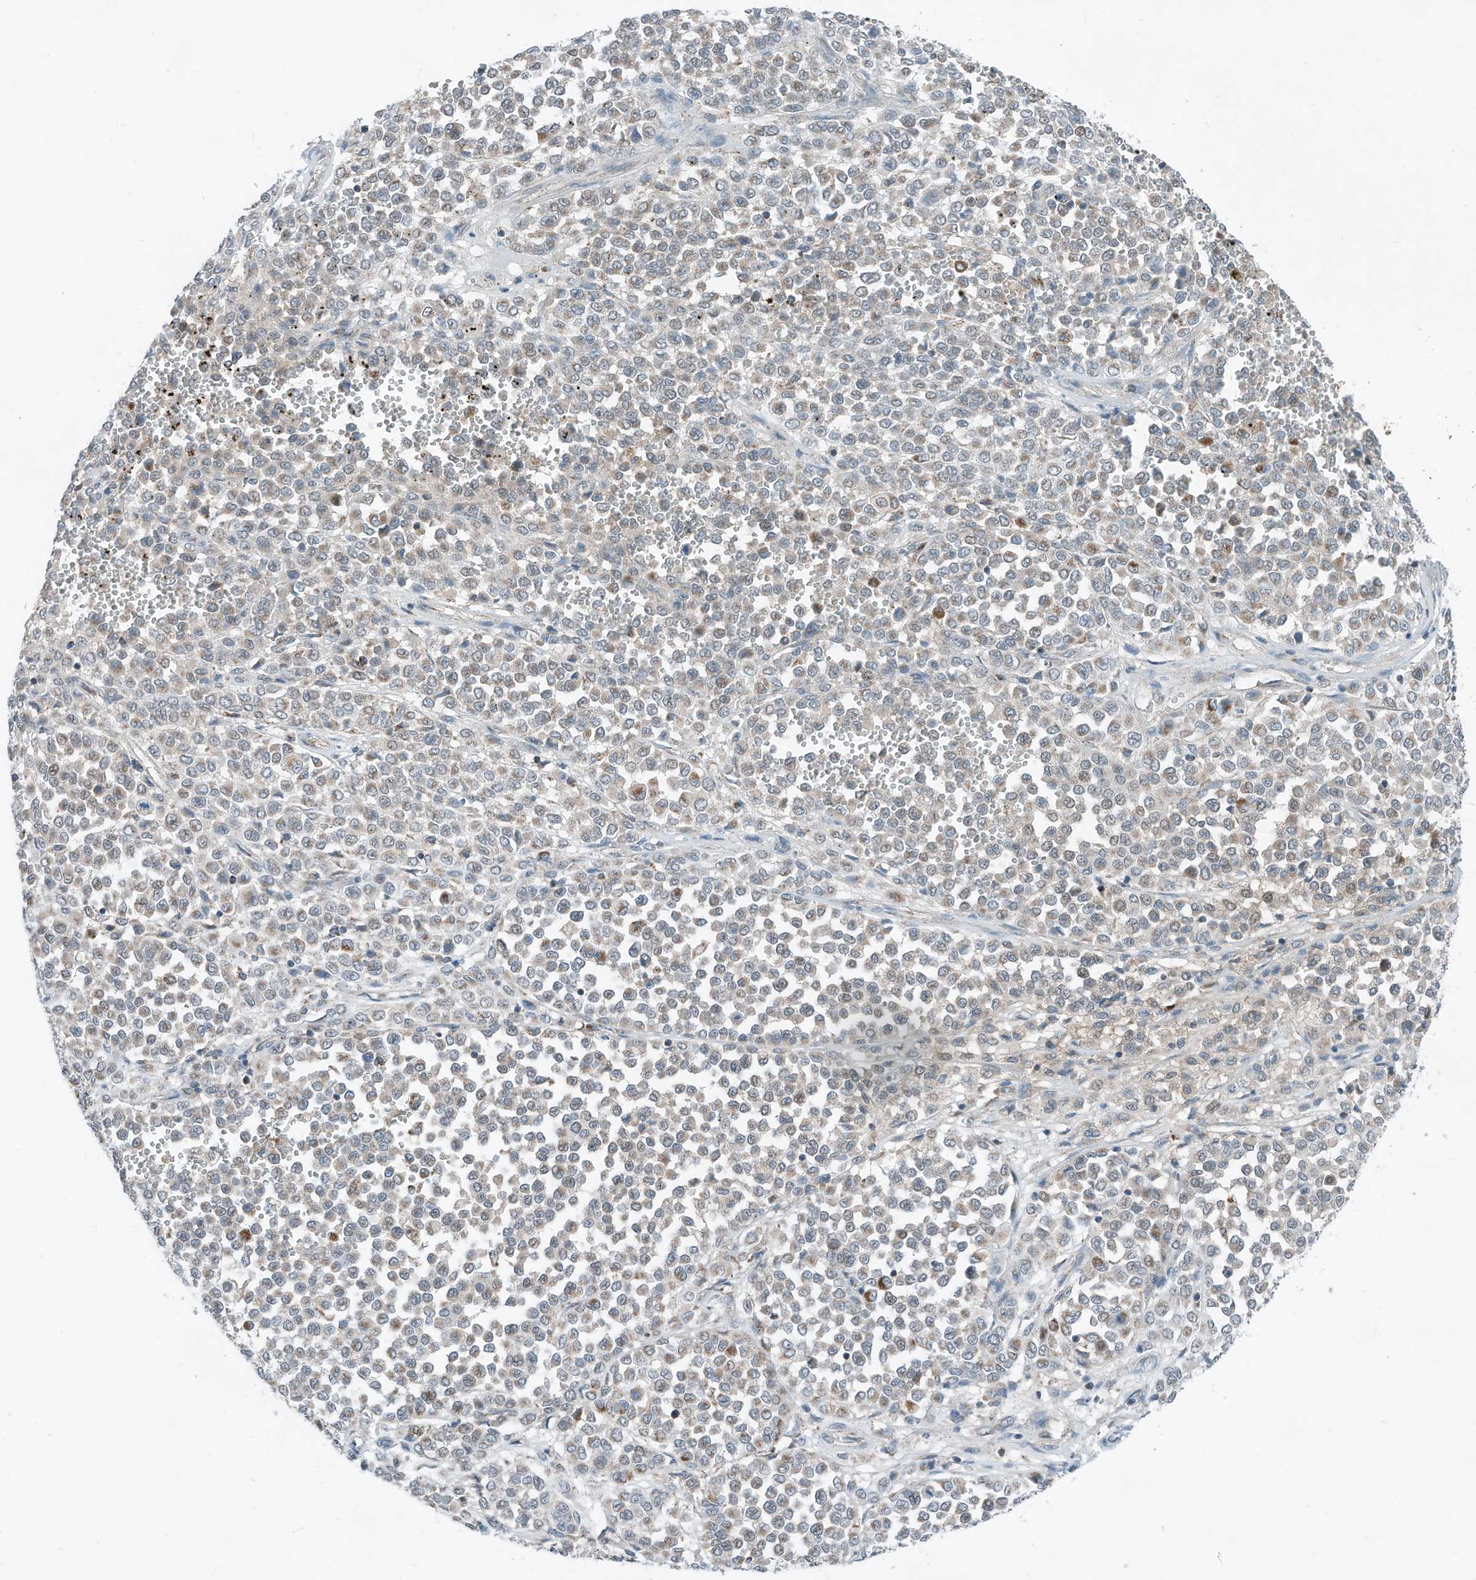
{"staining": {"intensity": "moderate", "quantity": "<25%", "location": "cytoplasmic/membranous"}, "tissue": "melanoma", "cell_type": "Tumor cells", "image_type": "cancer", "snomed": [{"axis": "morphology", "description": "Malignant melanoma, Metastatic site"}, {"axis": "topography", "description": "Pancreas"}], "caption": "Immunohistochemistry staining of melanoma, which reveals low levels of moderate cytoplasmic/membranous positivity in approximately <25% of tumor cells indicating moderate cytoplasmic/membranous protein positivity. The staining was performed using DAB (brown) for protein detection and nuclei were counterstained in hematoxylin (blue).", "gene": "RMND1", "patient": {"sex": "female", "age": 30}}